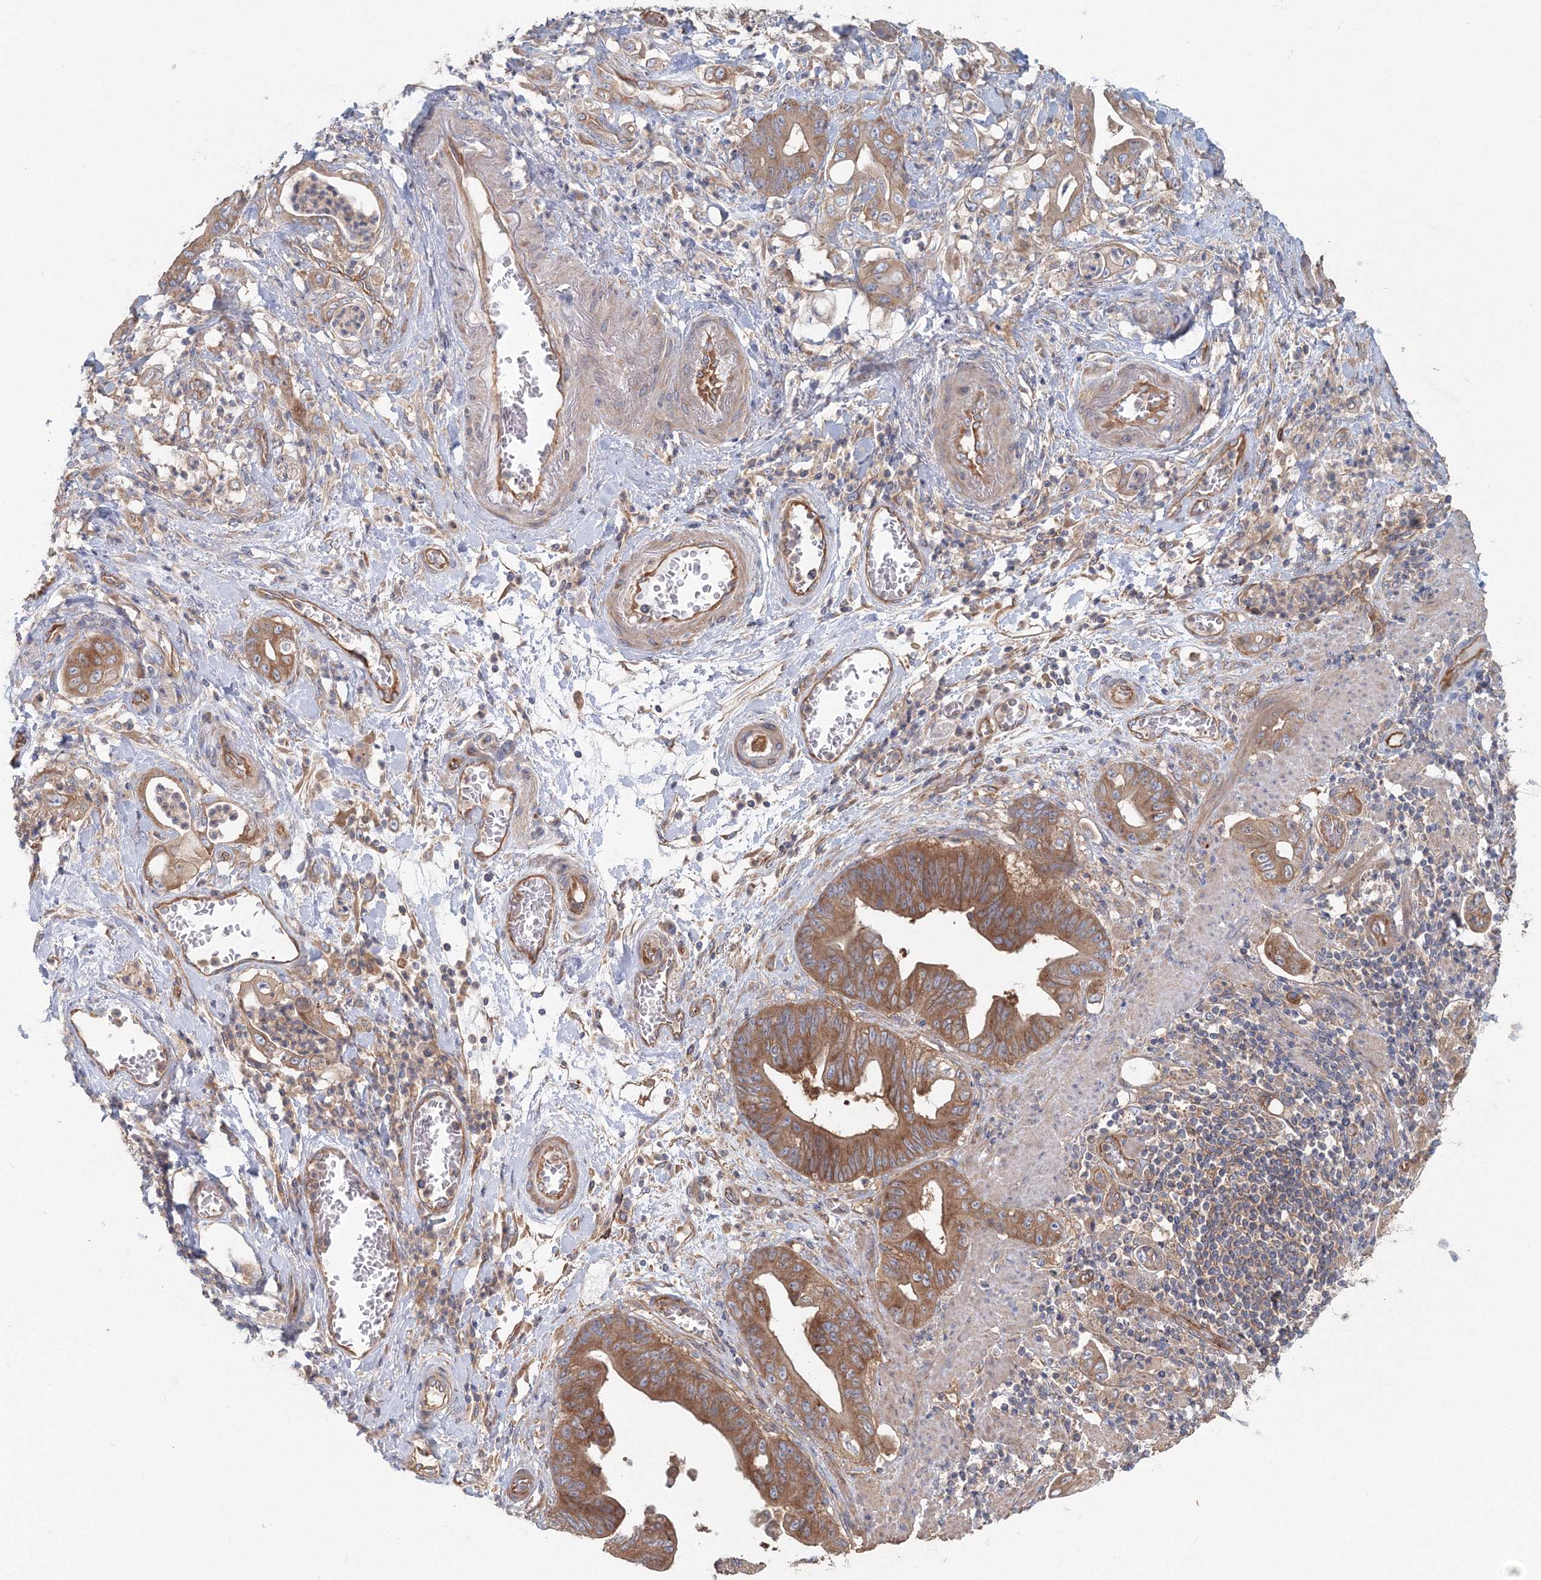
{"staining": {"intensity": "moderate", "quantity": ">75%", "location": "cytoplasmic/membranous"}, "tissue": "stomach cancer", "cell_type": "Tumor cells", "image_type": "cancer", "snomed": [{"axis": "morphology", "description": "Adenocarcinoma, NOS"}, {"axis": "topography", "description": "Stomach"}], "caption": "IHC photomicrograph of stomach cancer stained for a protein (brown), which reveals medium levels of moderate cytoplasmic/membranous expression in about >75% of tumor cells.", "gene": "EXOC1", "patient": {"sex": "female", "age": 73}}